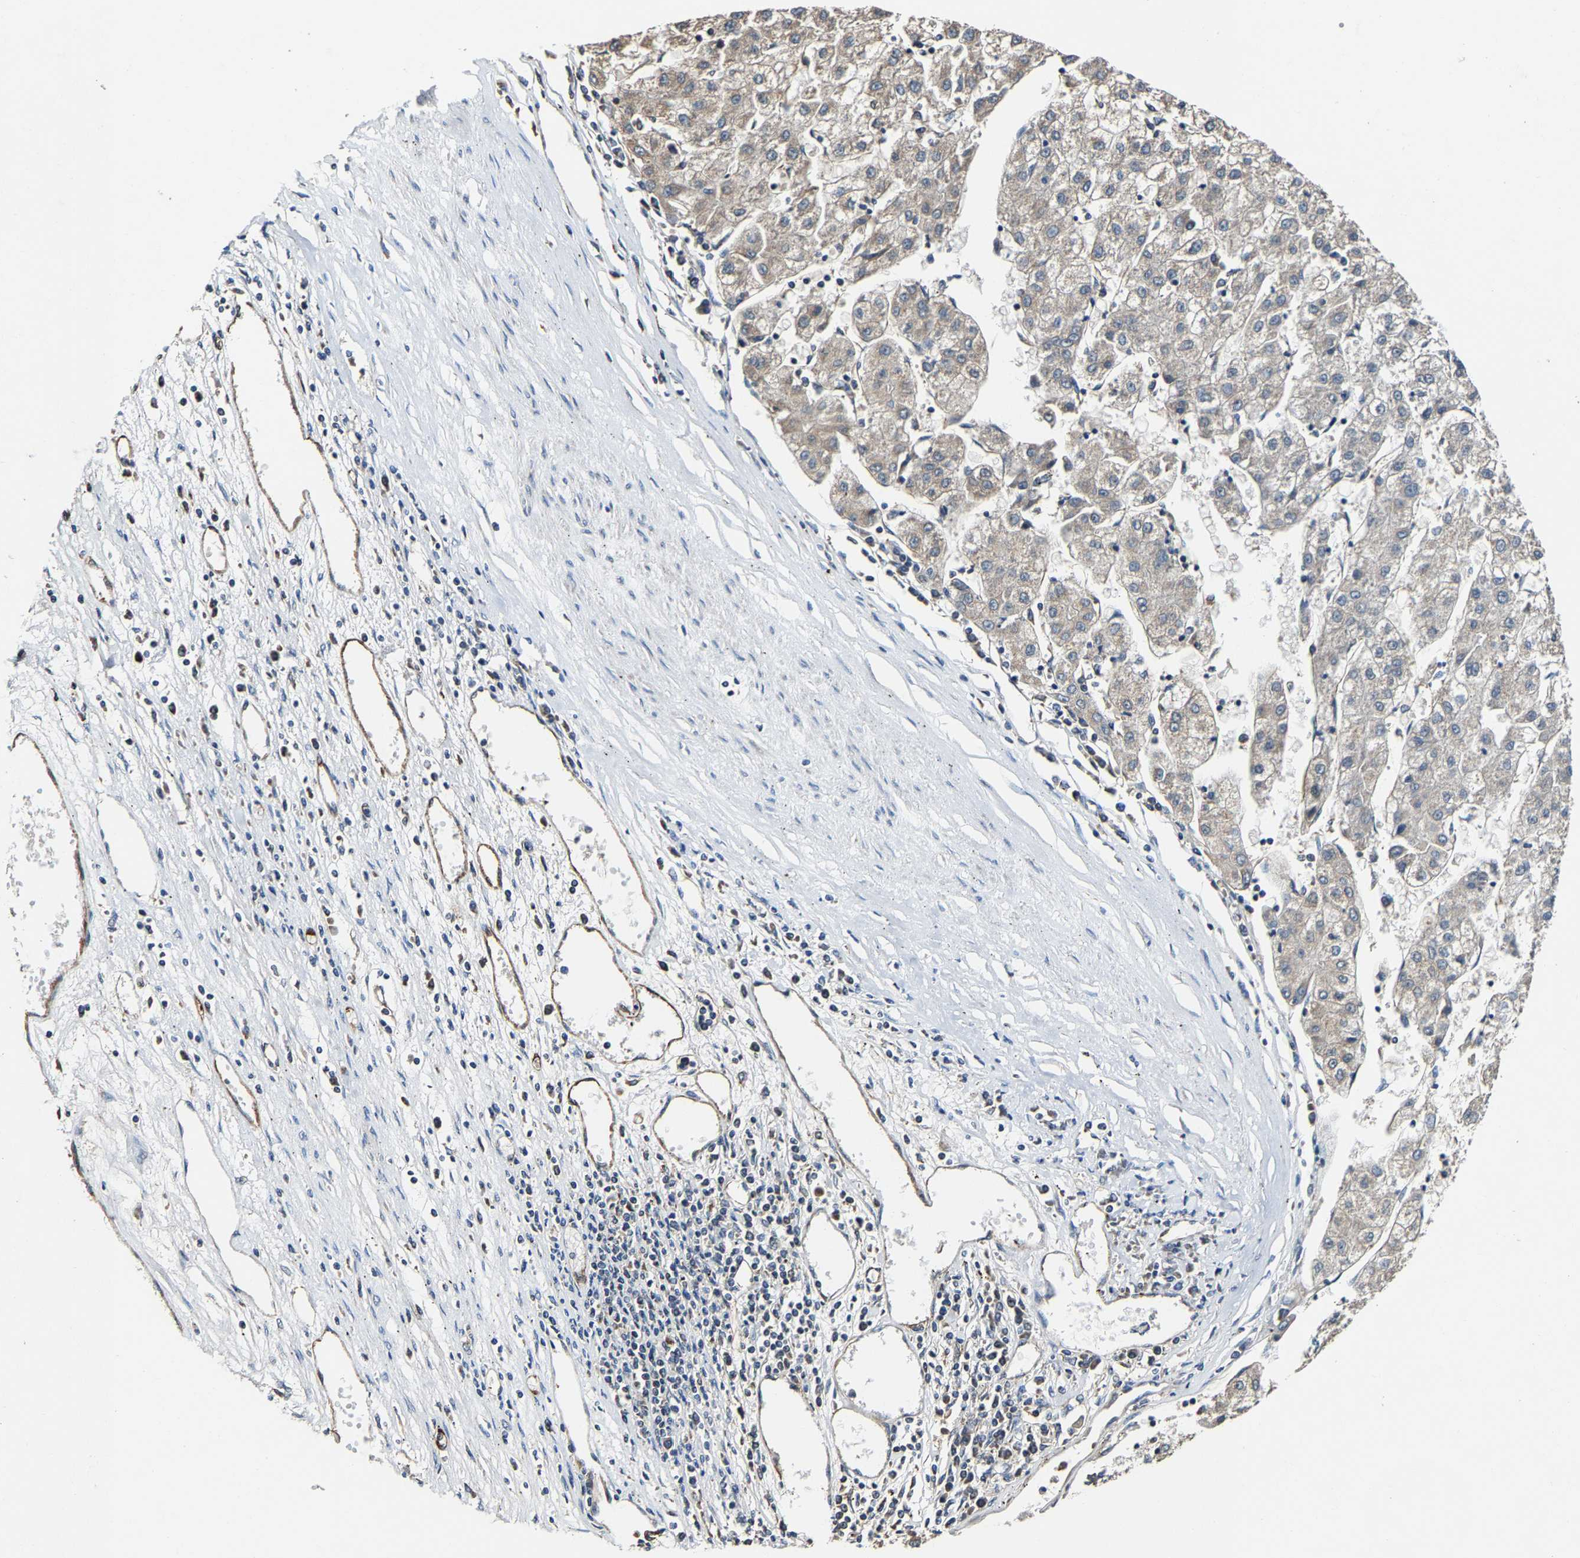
{"staining": {"intensity": "weak", "quantity": "25%-75%", "location": "cytoplasmic/membranous"}, "tissue": "liver cancer", "cell_type": "Tumor cells", "image_type": "cancer", "snomed": [{"axis": "morphology", "description": "Carcinoma, Hepatocellular, NOS"}, {"axis": "topography", "description": "Liver"}], "caption": "Protein staining of liver cancer (hepatocellular carcinoma) tissue reveals weak cytoplasmic/membranous staining in about 25%-75% of tumor cells.", "gene": "GFRA3", "patient": {"sex": "male", "age": 72}}